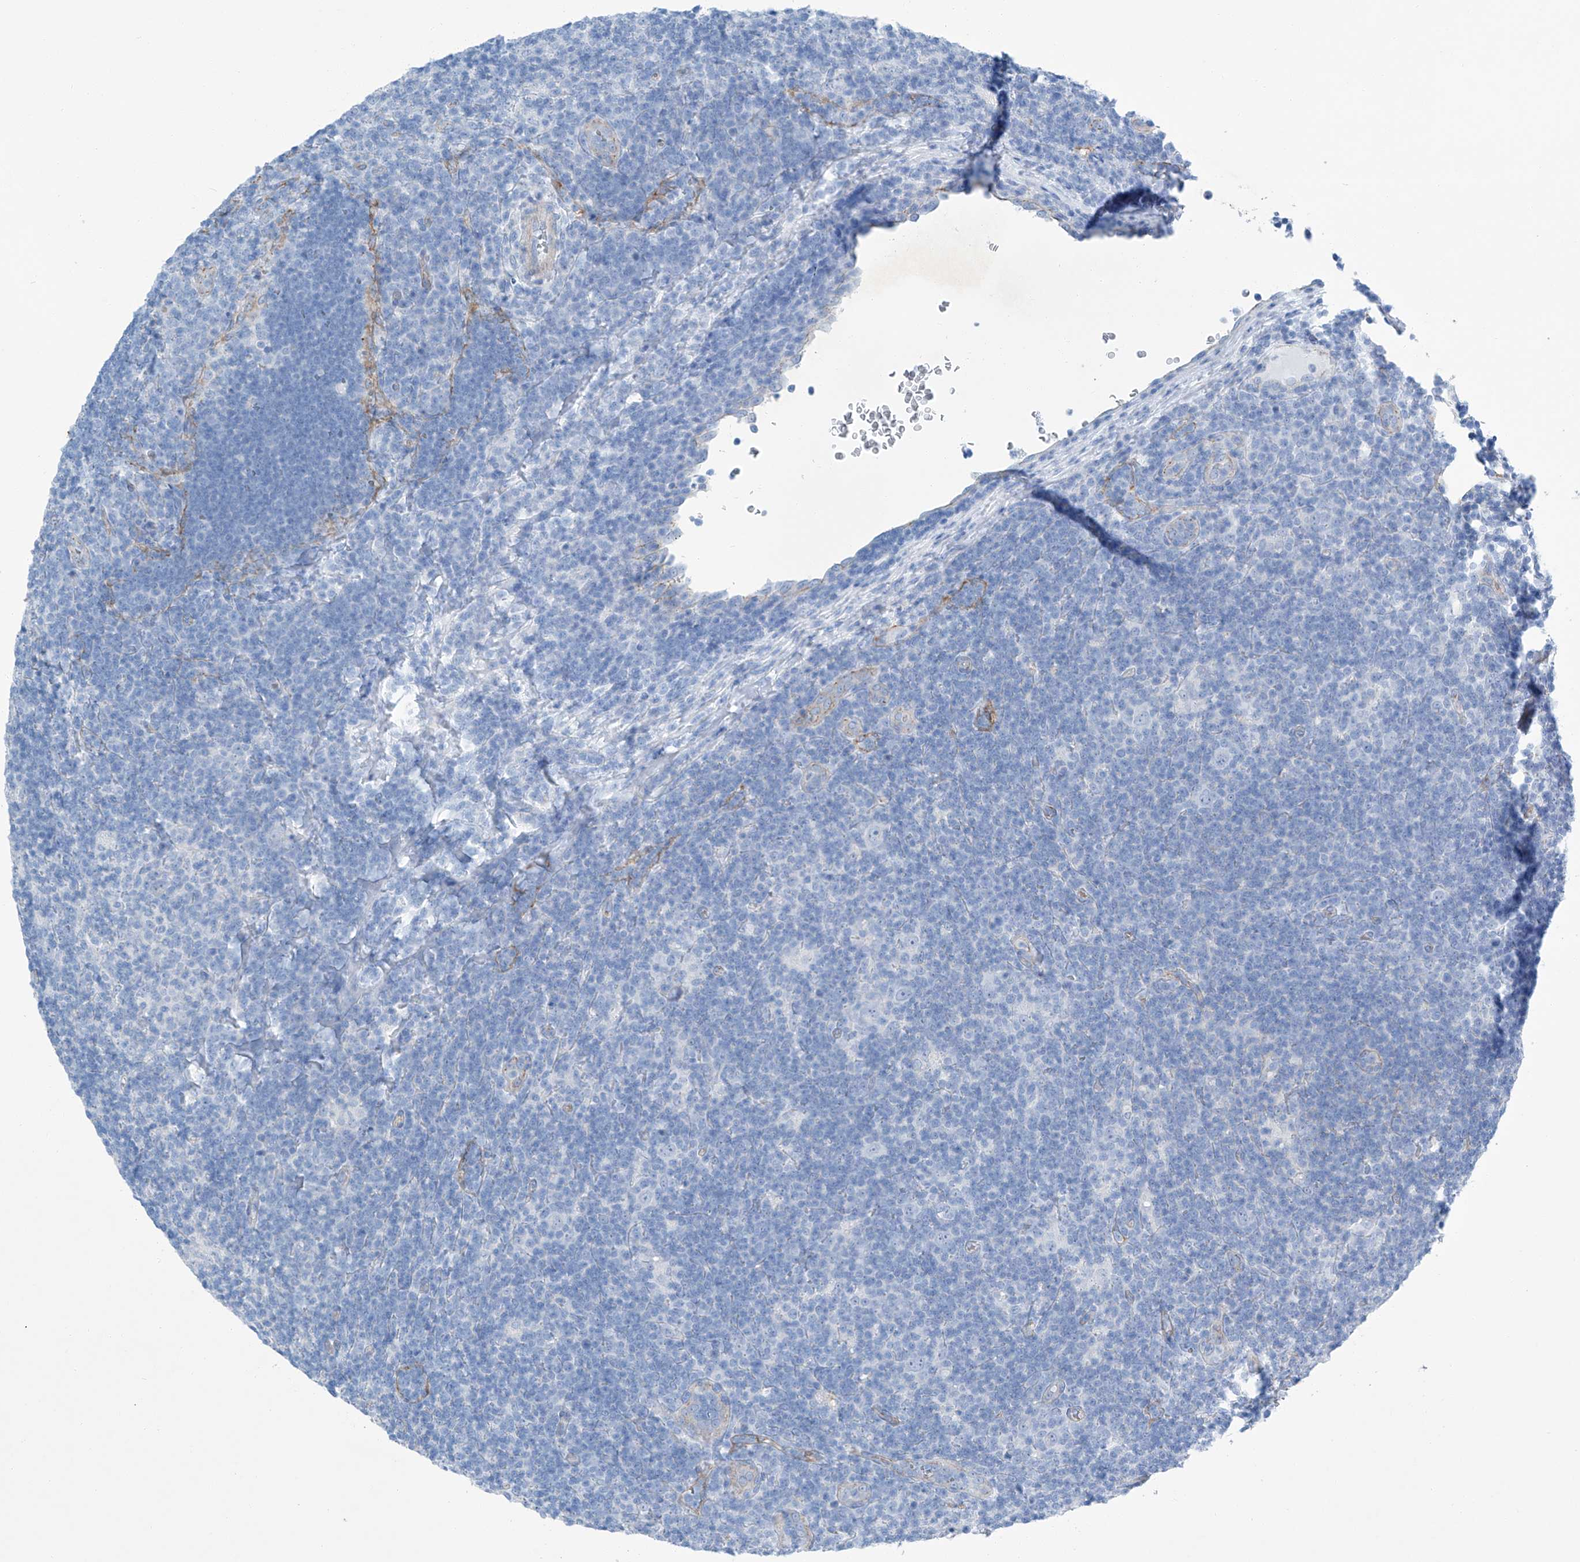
{"staining": {"intensity": "negative", "quantity": "none", "location": "none"}, "tissue": "lymphoma", "cell_type": "Tumor cells", "image_type": "cancer", "snomed": [{"axis": "morphology", "description": "Hodgkin's disease, NOS"}, {"axis": "topography", "description": "Lymph node"}], "caption": "Tumor cells show no significant staining in lymphoma. (Immunohistochemistry, brightfield microscopy, high magnification).", "gene": "MAGI1", "patient": {"sex": "female", "age": 57}}